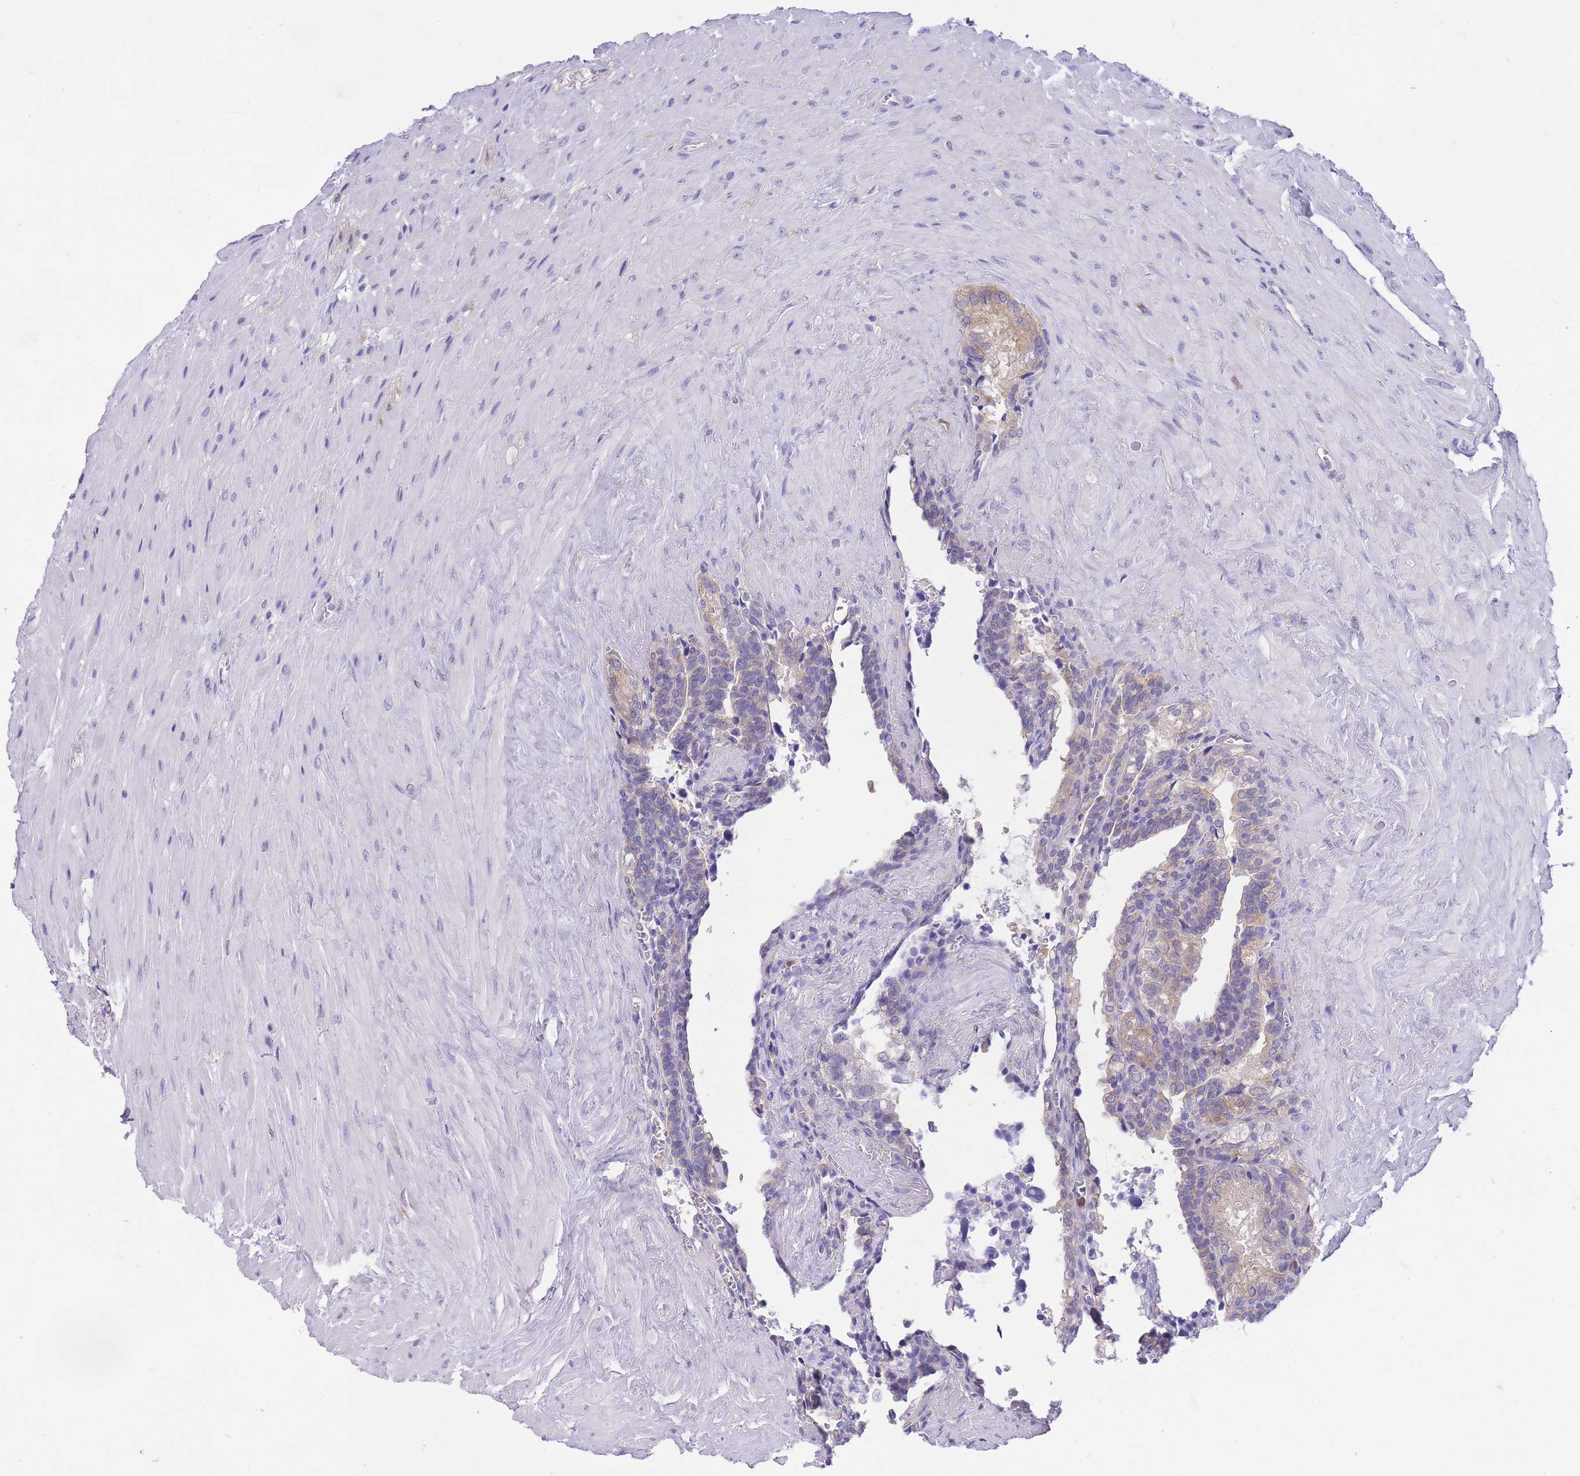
{"staining": {"intensity": "negative", "quantity": "none", "location": "none"}, "tissue": "seminal vesicle", "cell_type": "Glandular cells", "image_type": "normal", "snomed": [{"axis": "morphology", "description": "Normal tissue, NOS"}, {"axis": "topography", "description": "Seminal veicle"}], "caption": "A photomicrograph of seminal vesicle stained for a protein exhibits no brown staining in glandular cells. (DAB (3,3'-diaminobenzidine) immunohistochemistry (IHC) visualized using brightfield microscopy, high magnification).", "gene": "NAMPT", "patient": {"sex": "male", "age": 68}}